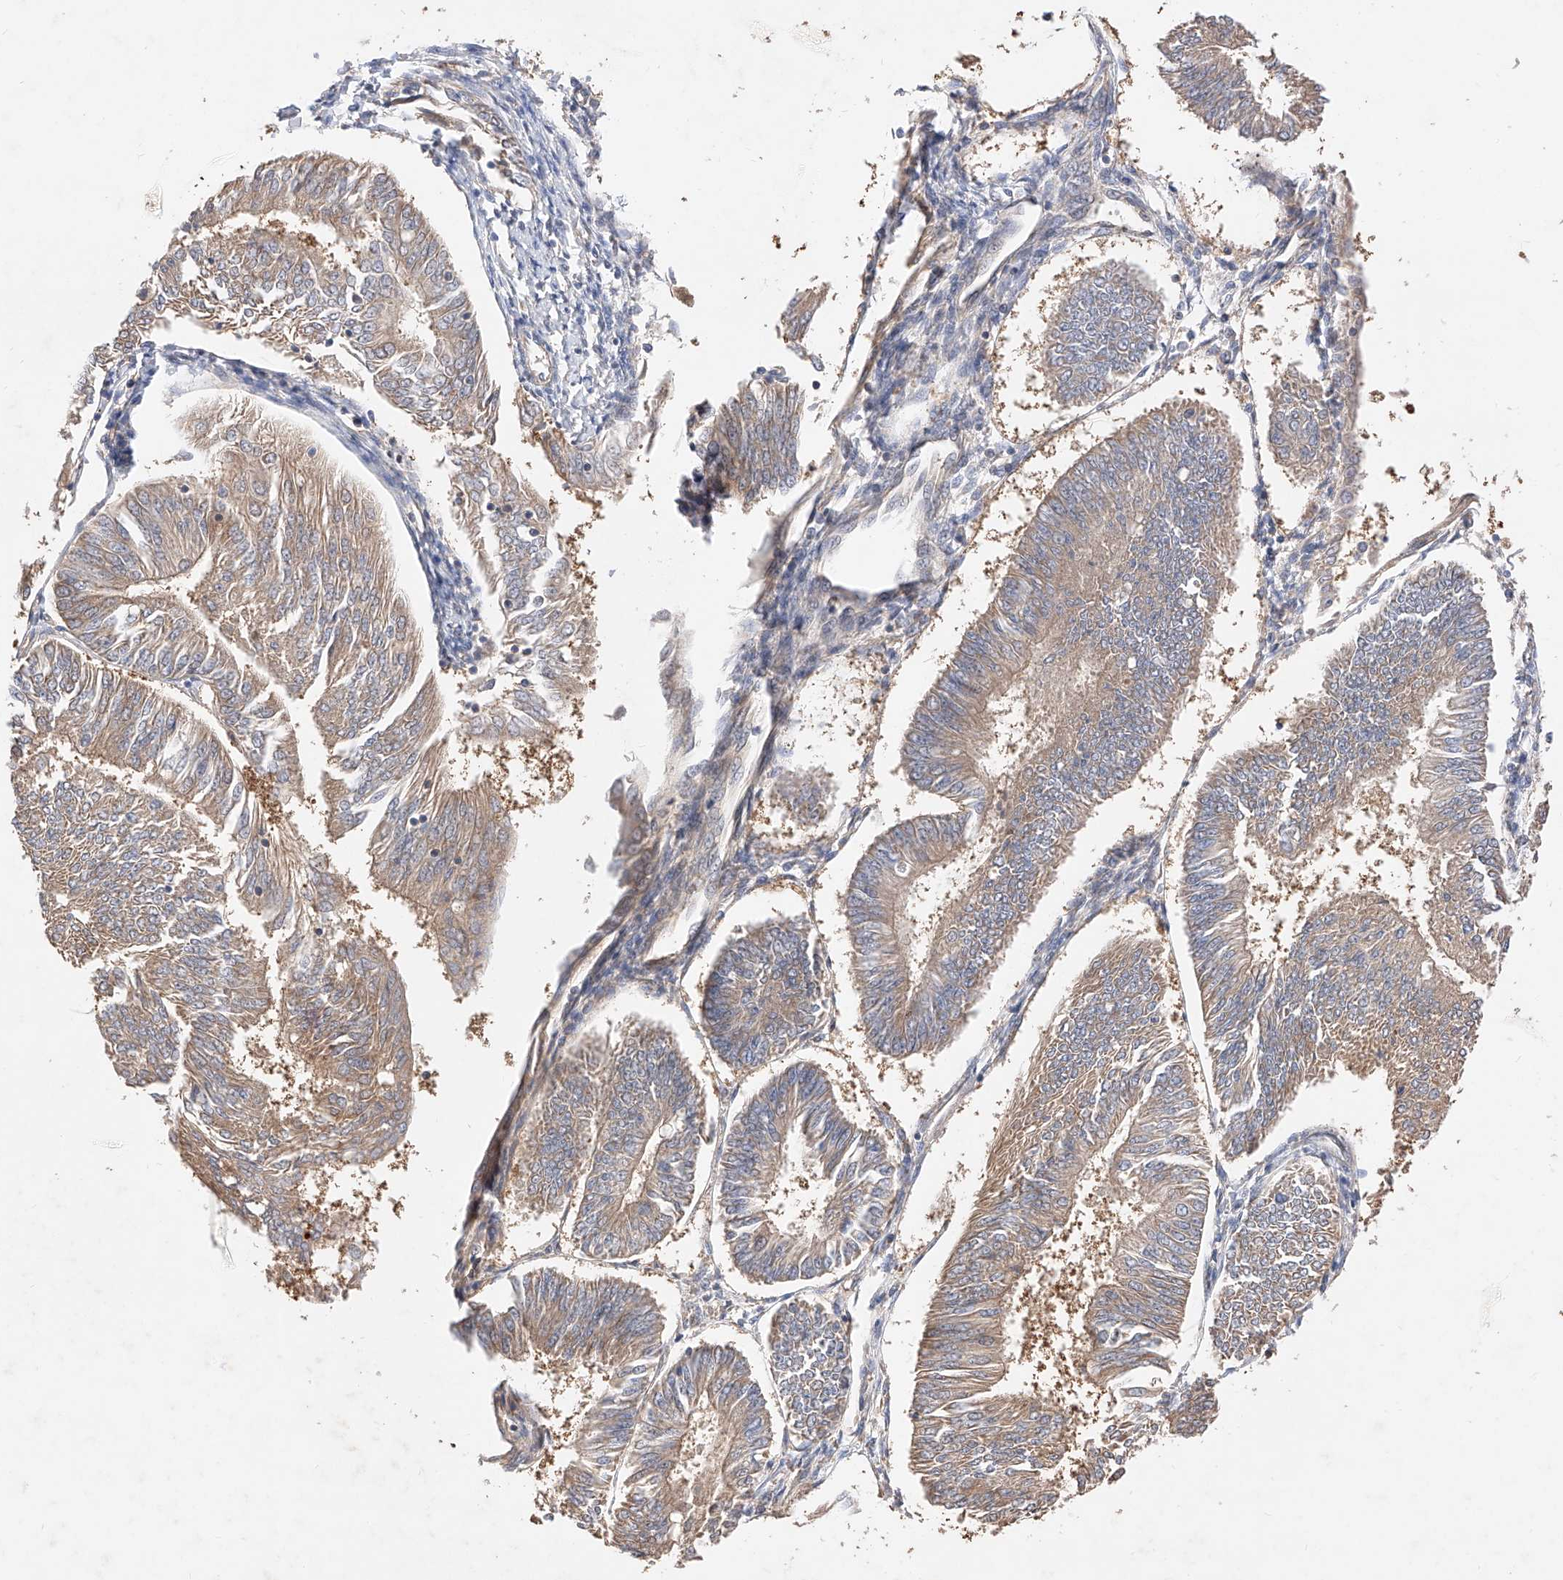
{"staining": {"intensity": "moderate", "quantity": ">75%", "location": "cytoplasmic/membranous"}, "tissue": "endometrial cancer", "cell_type": "Tumor cells", "image_type": "cancer", "snomed": [{"axis": "morphology", "description": "Adenocarcinoma, NOS"}, {"axis": "topography", "description": "Endometrium"}], "caption": "The immunohistochemical stain shows moderate cytoplasmic/membranous staining in tumor cells of endometrial cancer tissue.", "gene": "ZSCAN4", "patient": {"sex": "female", "age": 58}}